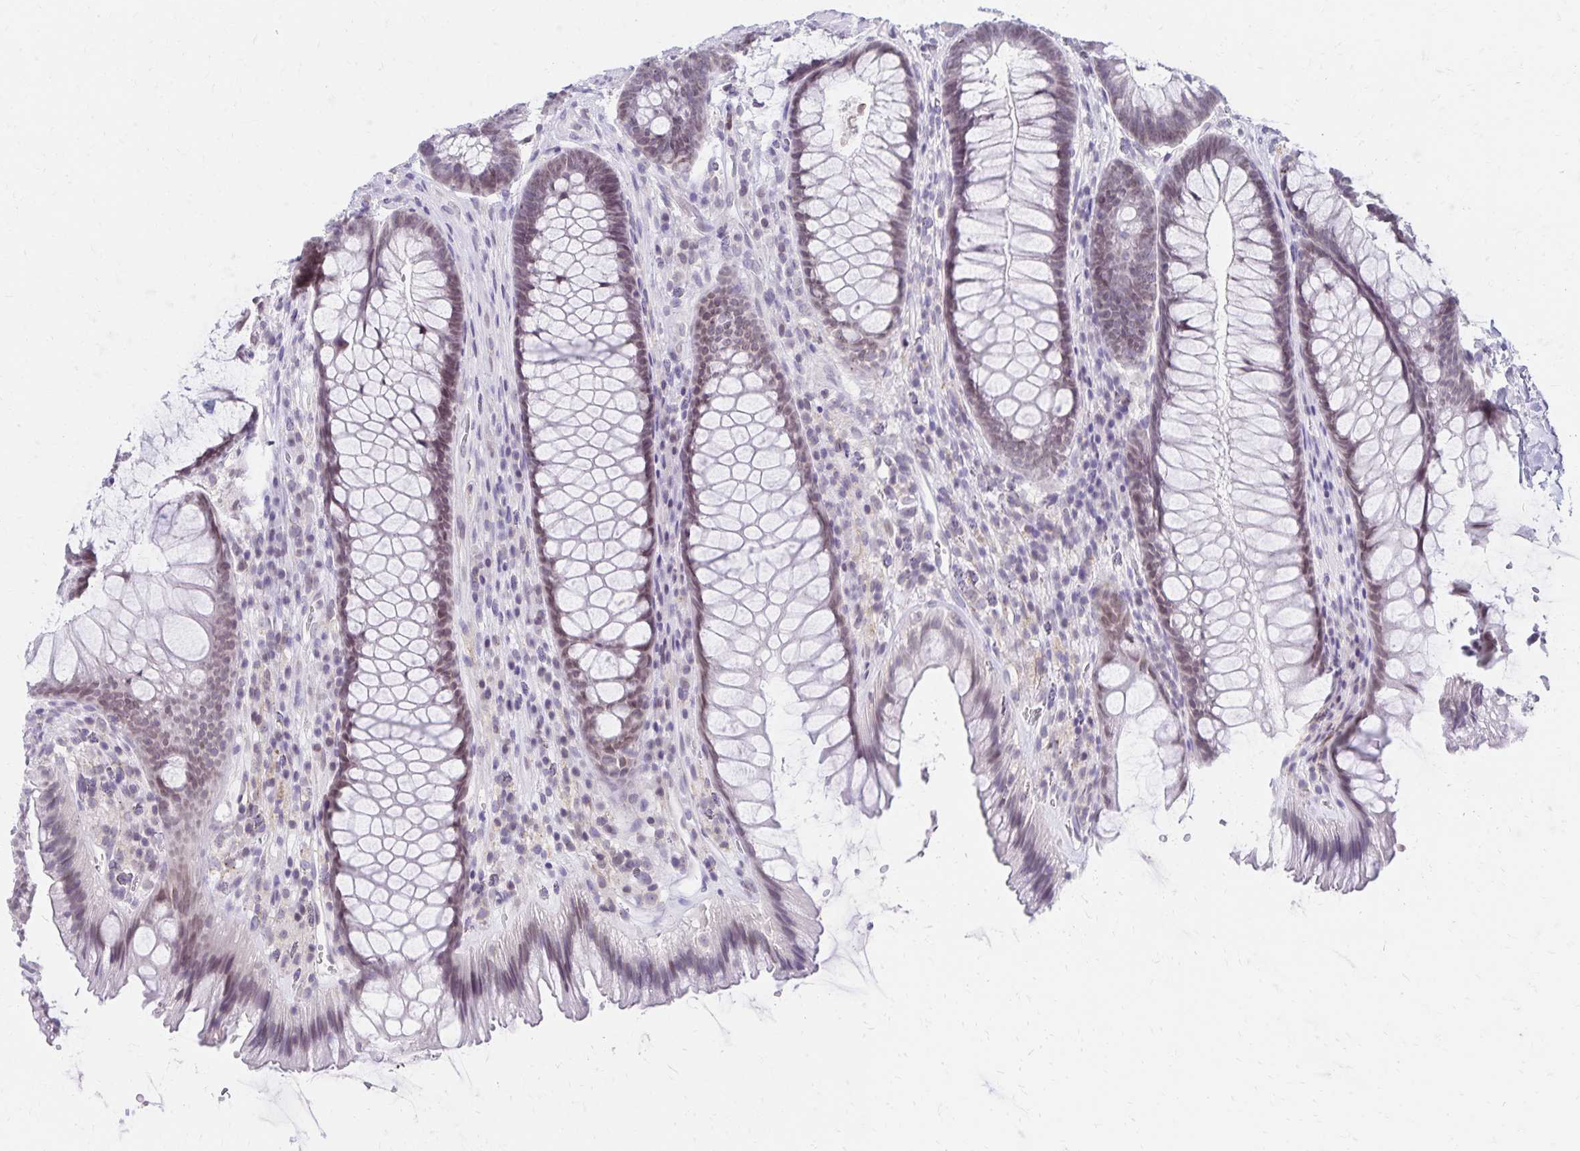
{"staining": {"intensity": "weak", "quantity": "<25%", "location": "nuclear"}, "tissue": "rectum", "cell_type": "Glandular cells", "image_type": "normal", "snomed": [{"axis": "morphology", "description": "Normal tissue, NOS"}, {"axis": "topography", "description": "Rectum"}], "caption": "The histopathology image displays no significant expression in glandular cells of rectum.", "gene": "FAM166C", "patient": {"sex": "male", "age": 53}}